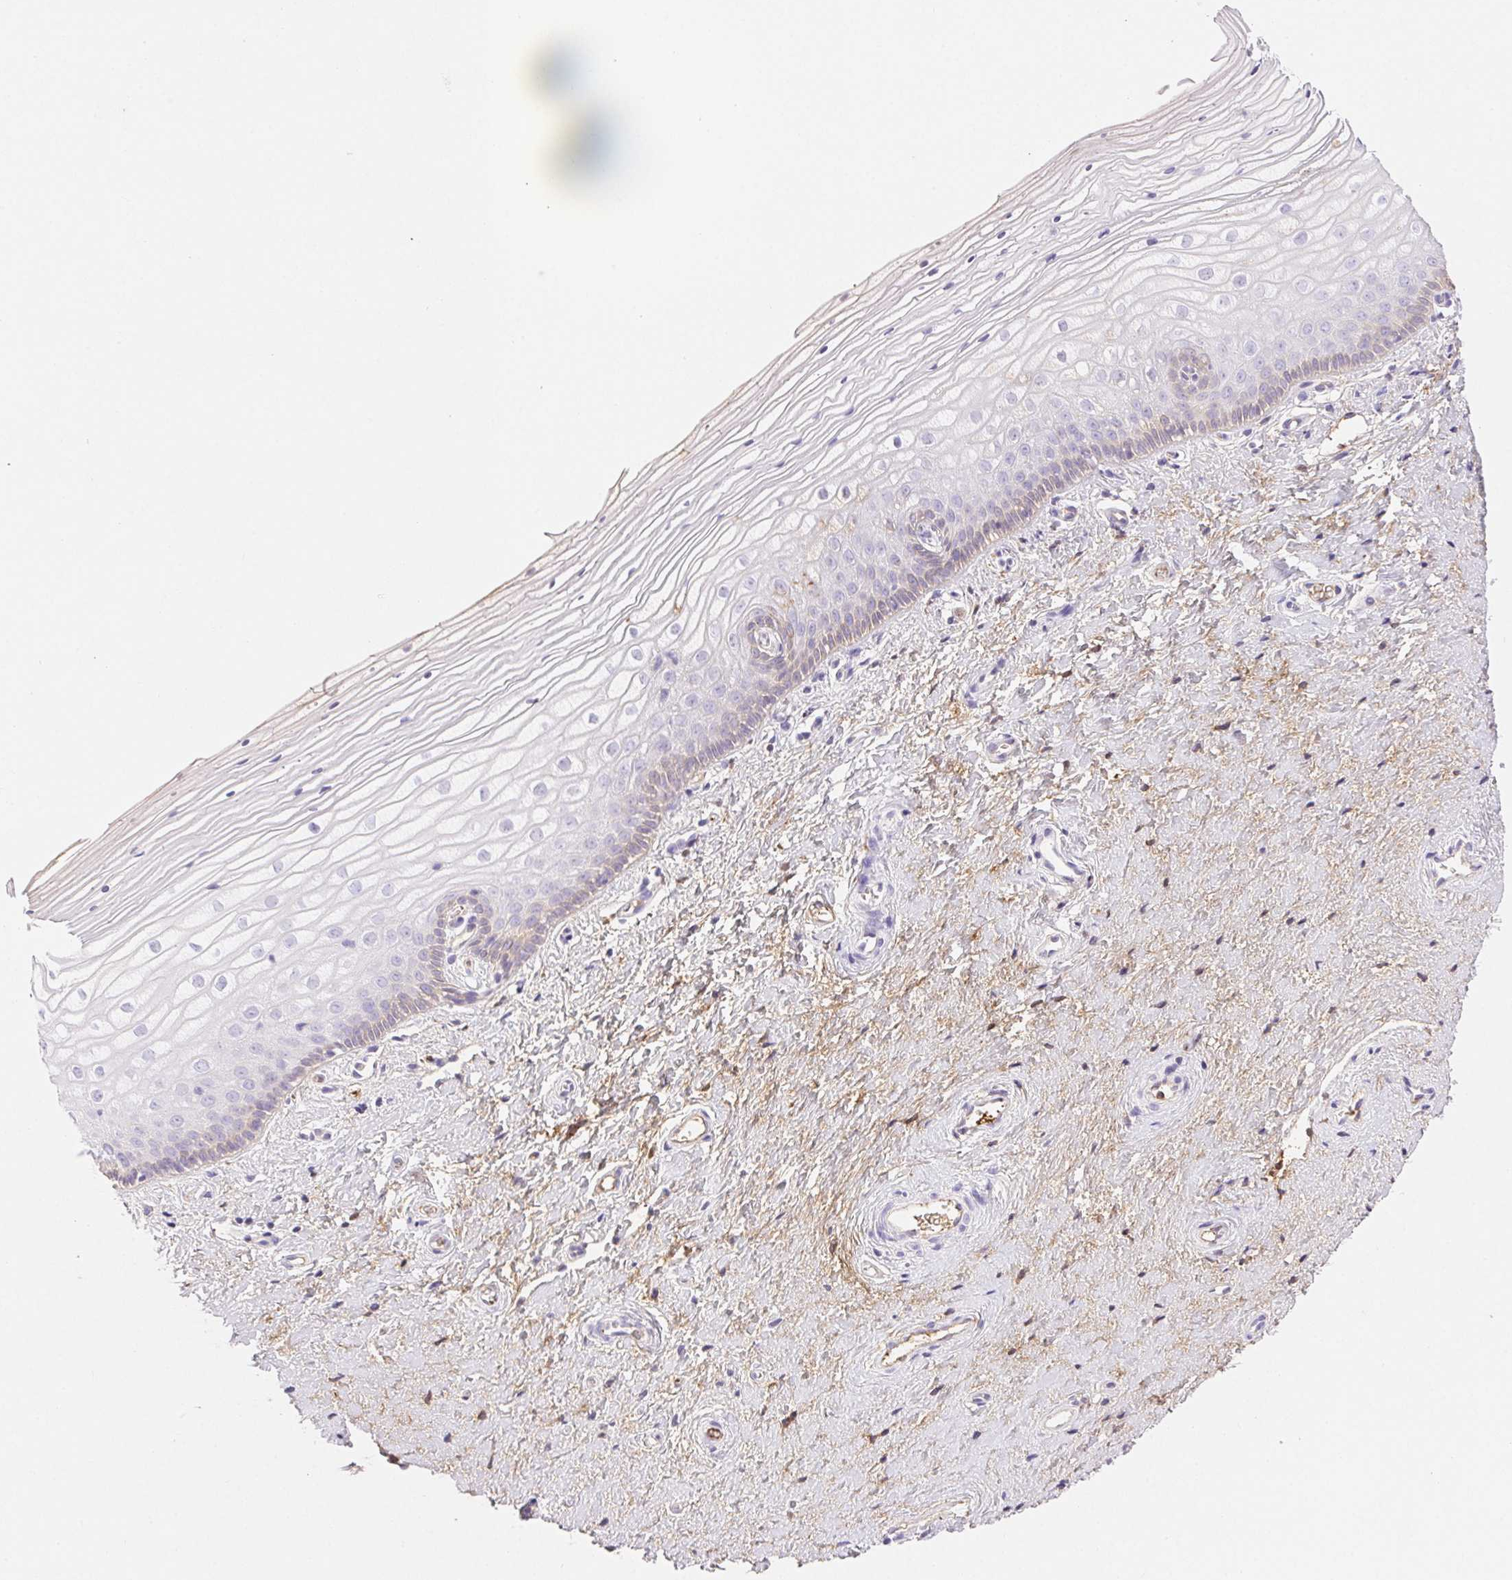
{"staining": {"intensity": "negative", "quantity": "none", "location": "none"}, "tissue": "vagina", "cell_type": "Squamous epithelial cells", "image_type": "normal", "snomed": [{"axis": "morphology", "description": "Normal tissue, NOS"}, {"axis": "topography", "description": "Vagina"}], "caption": "This is a image of immunohistochemistry staining of unremarkable vagina, which shows no expression in squamous epithelial cells.", "gene": "FGA", "patient": {"sex": "female", "age": 39}}